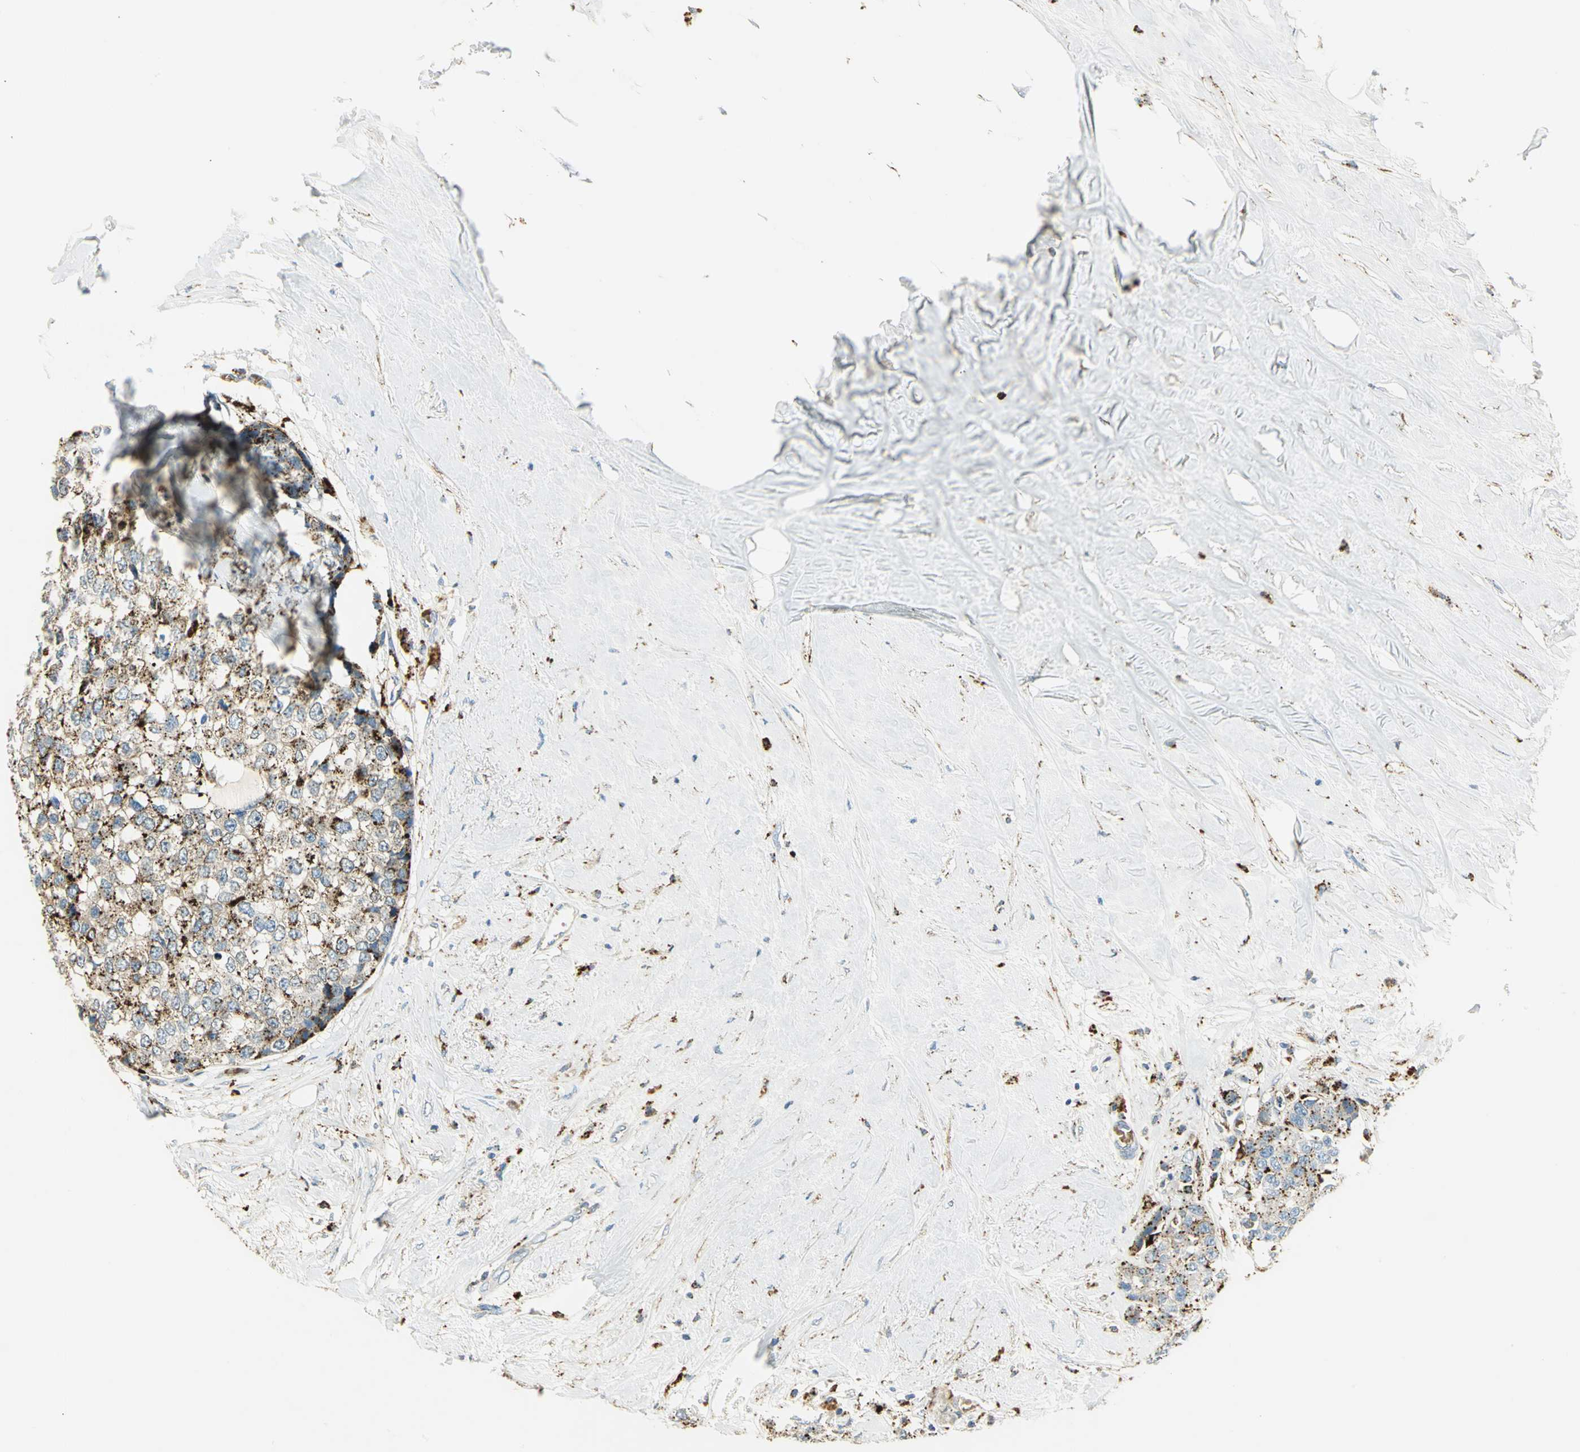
{"staining": {"intensity": "strong", "quantity": ">75%", "location": "cytoplasmic/membranous"}, "tissue": "breast cancer", "cell_type": "Tumor cells", "image_type": "cancer", "snomed": [{"axis": "morphology", "description": "Duct carcinoma"}, {"axis": "topography", "description": "Breast"}], "caption": "Immunohistochemistry (IHC) (DAB) staining of human breast invasive ductal carcinoma reveals strong cytoplasmic/membranous protein positivity in approximately >75% of tumor cells.", "gene": "ARSA", "patient": {"sex": "female", "age": 51}}